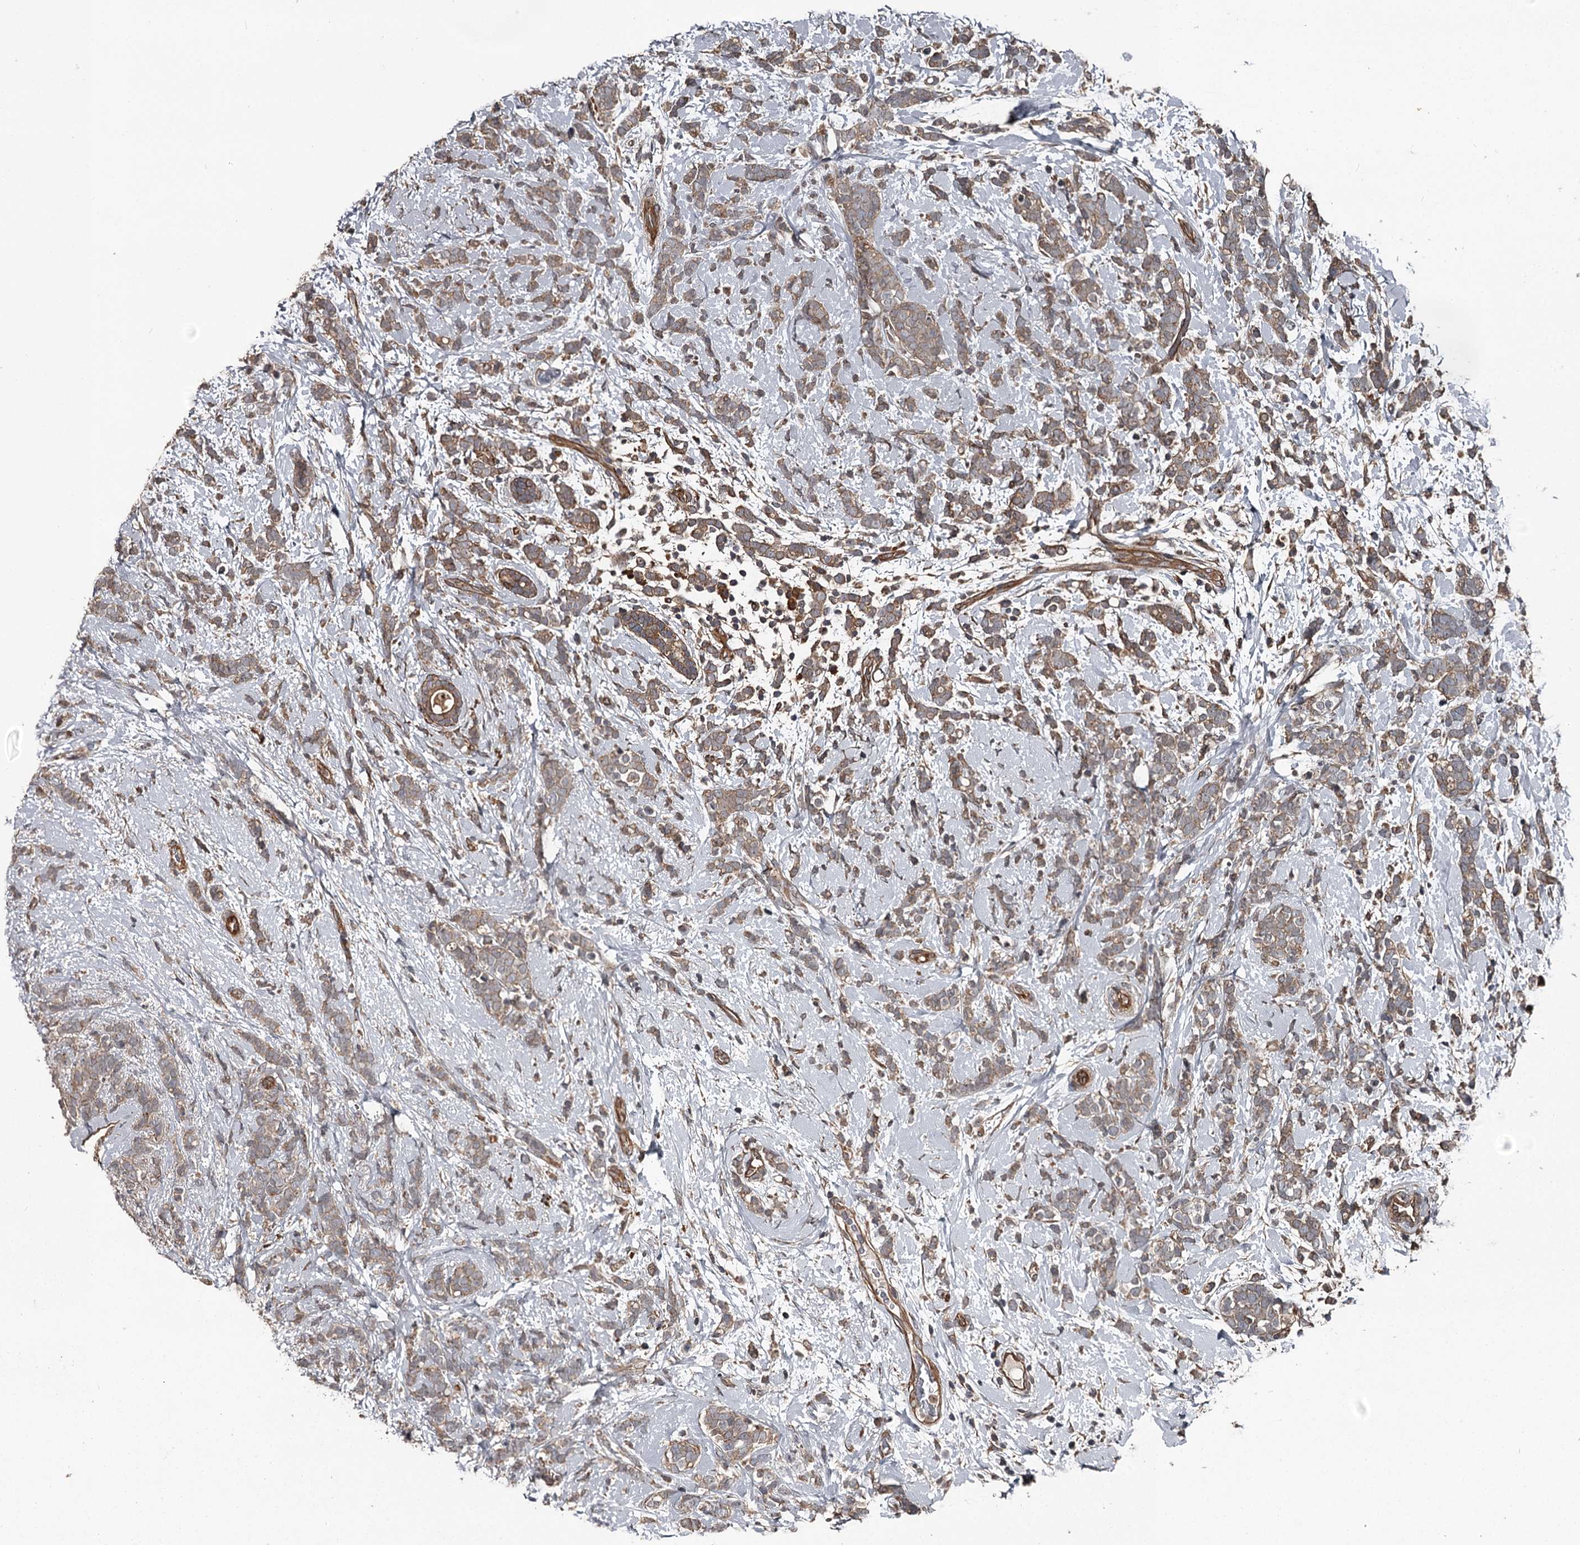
{"staining": {"intensity": "moderate", "quantity": ">75%", "location": "cytoplasmic/membranous"}, "tissue": "breast cancer", "cell_type": "Tumor cells", "image_type": "cancer", "snomed": [{"axis": "morphology", "description": "Lobular carcinoma"}, {"axis": "topography", "description": "Breast"}], "caption": "Brown immunohistochemical staining in human breast cancer reveals moderate cytoplasmic/membranous staining in about >75% of tumor cells.", "gene": "RAB21", "patient": {"sex": "female", "age": 58}}